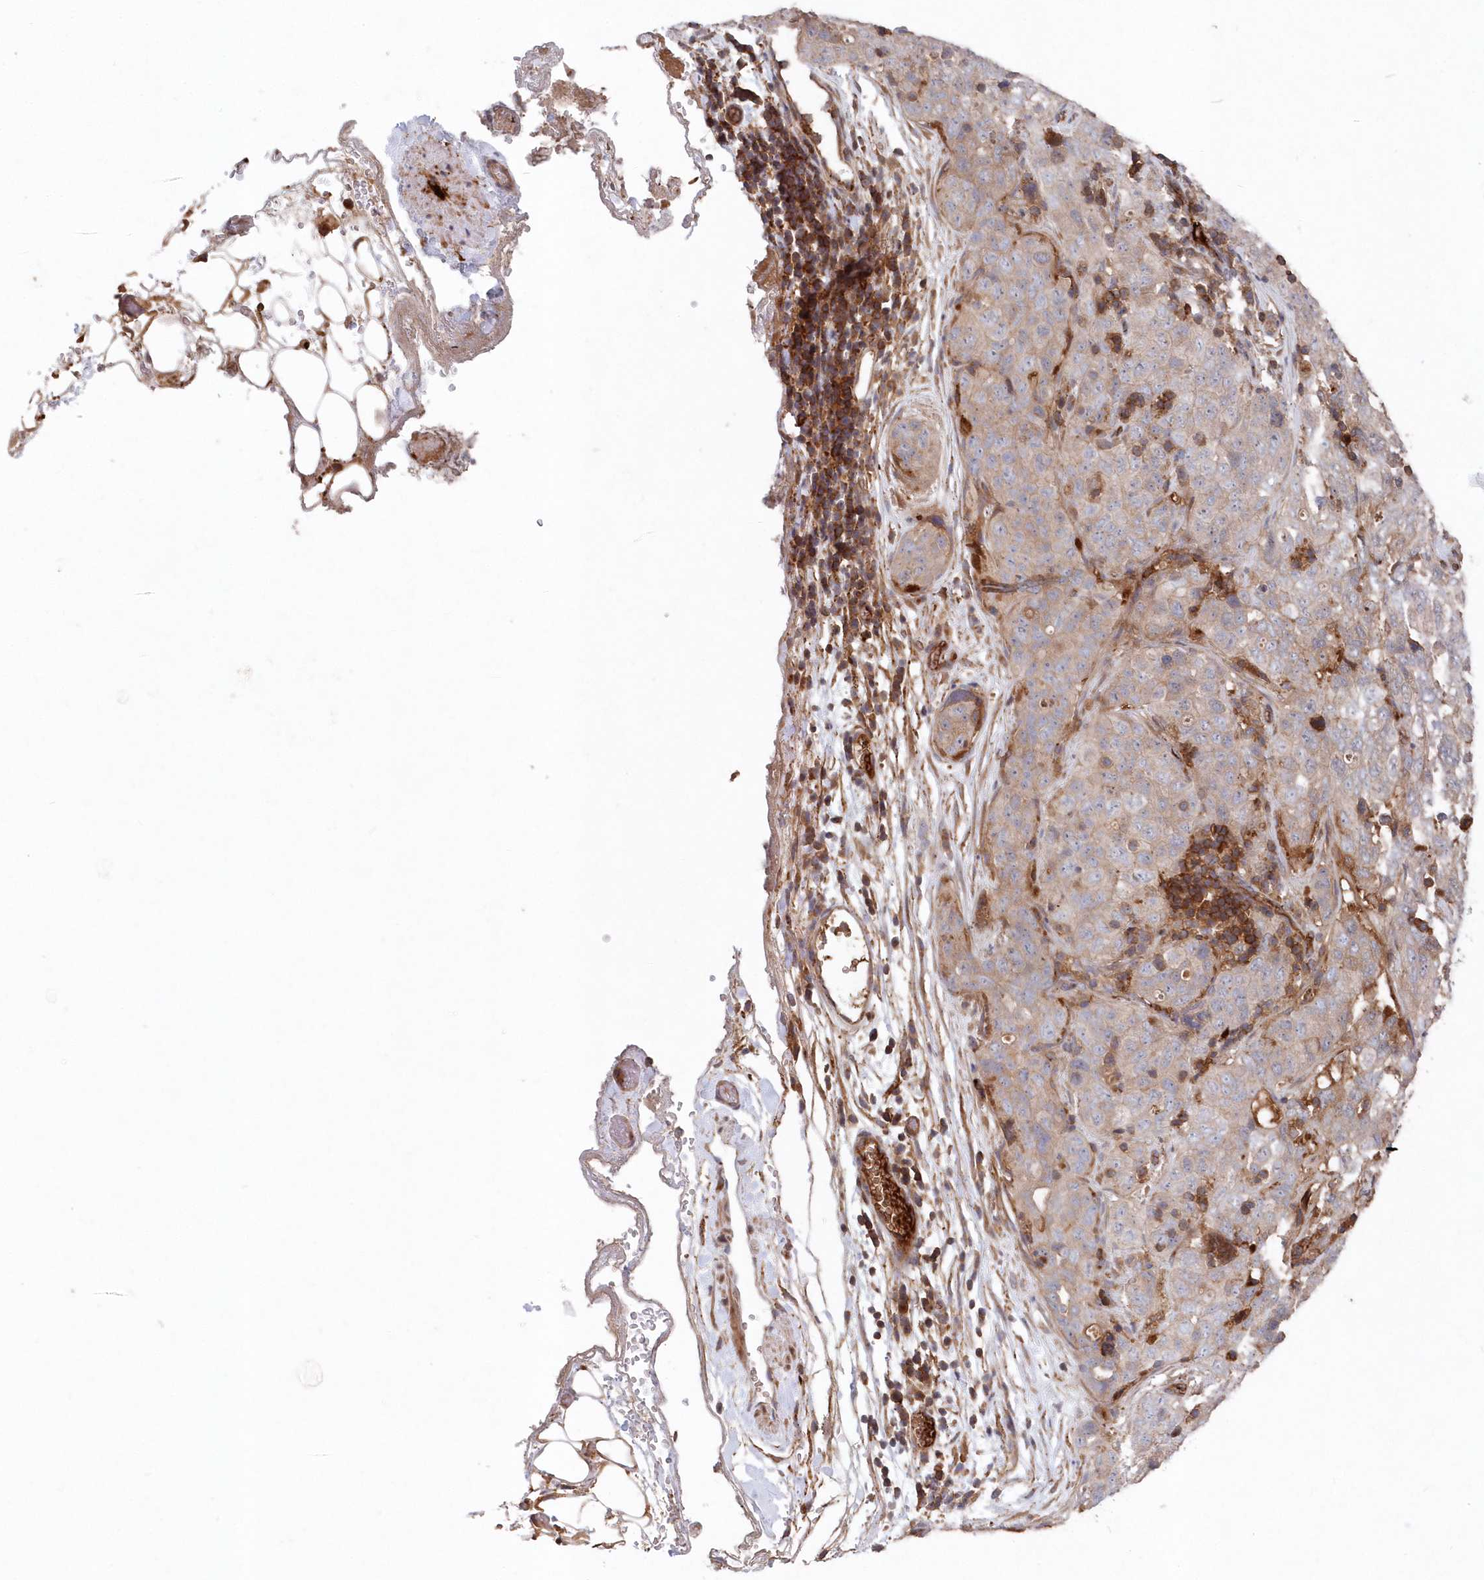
{"staining": {"intensity": "weak", "quantity": ">75%", "location": "cytoplasmic/membranous"}, "tissue": "stomach cancer", "cell_type": "Tumor cells", "image_type": "cancer", "snomed": [{"axis": "morphology", "description": "Normal tissue, NOS"}, {"axis": "morphology", "description": "Adenocarcinoma, NOS"}, {"axis": "topography", "description": "Lymph node"}, {"axis": "topography", "description": "Stomach"}], "caption": "This photomicrograph demonstrates IHC staining of stomach adenocarcinoma, with low weak cytoplasmic/membranous expression in about >75% of tumor cells.", "gene": "ABHD14B", "patient": {"sex": "male", "age": 48}}